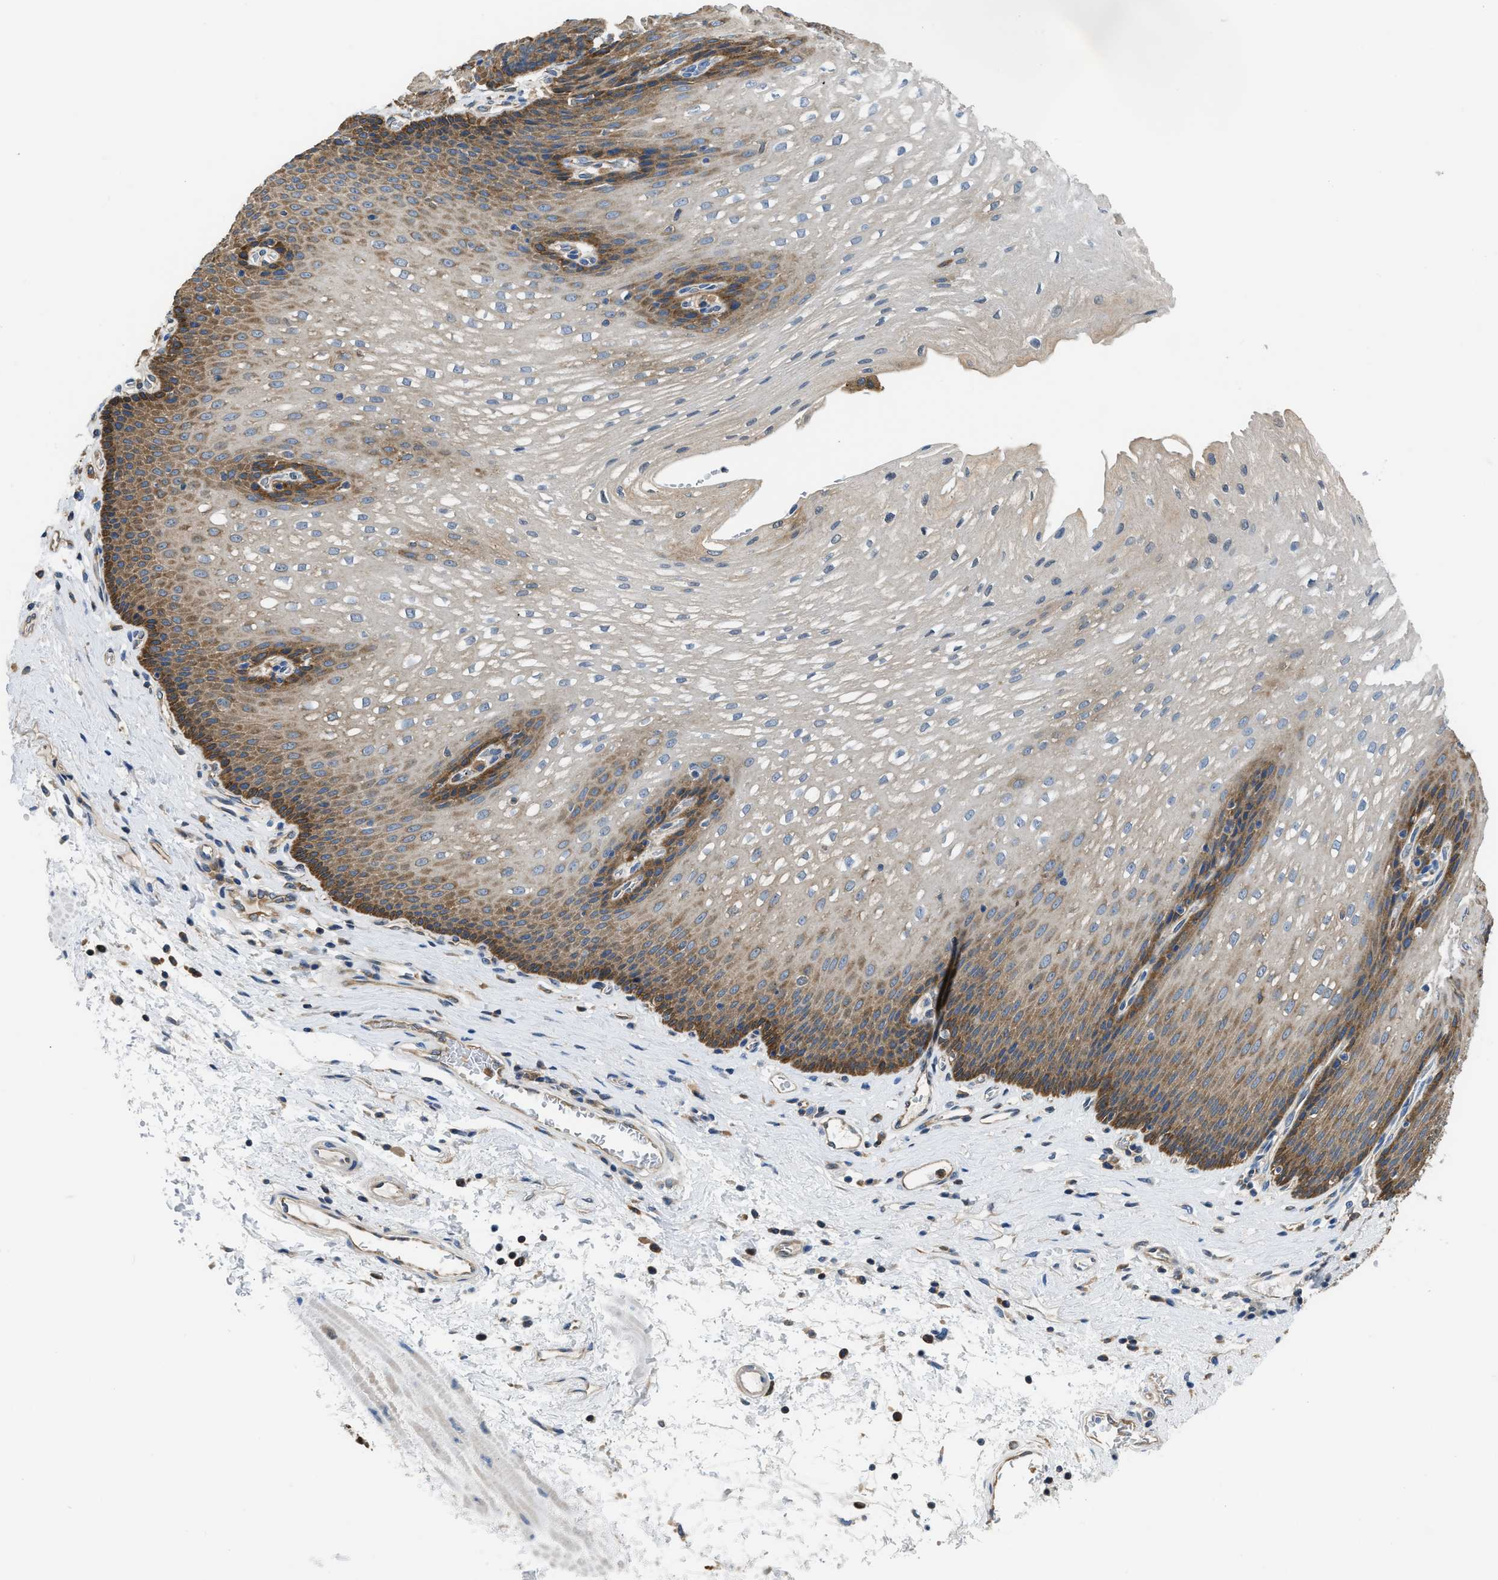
{"staining": {"intensity": "moderate", "quantity": ">75%", "location": "cytoplasmic/membranous"}, "tissue": "esophagus", "cell_type": "Squamous epithelial cells", "image_type": "normal", "snomed": [{"axis": "morphology", "description": "Normal tissue, NOS"}, {"axis": "topography", "description": "Esophagus"}], "caption": "The micrograph demonstrates immunohistochemical staining of normal esophagus. There is moderate cytoplasmic/membranous expression is appreciated in approximately >75% of squamous epithelial cells.", "gene": "PKM", "patient": {"sex": "male", "age": 48}}